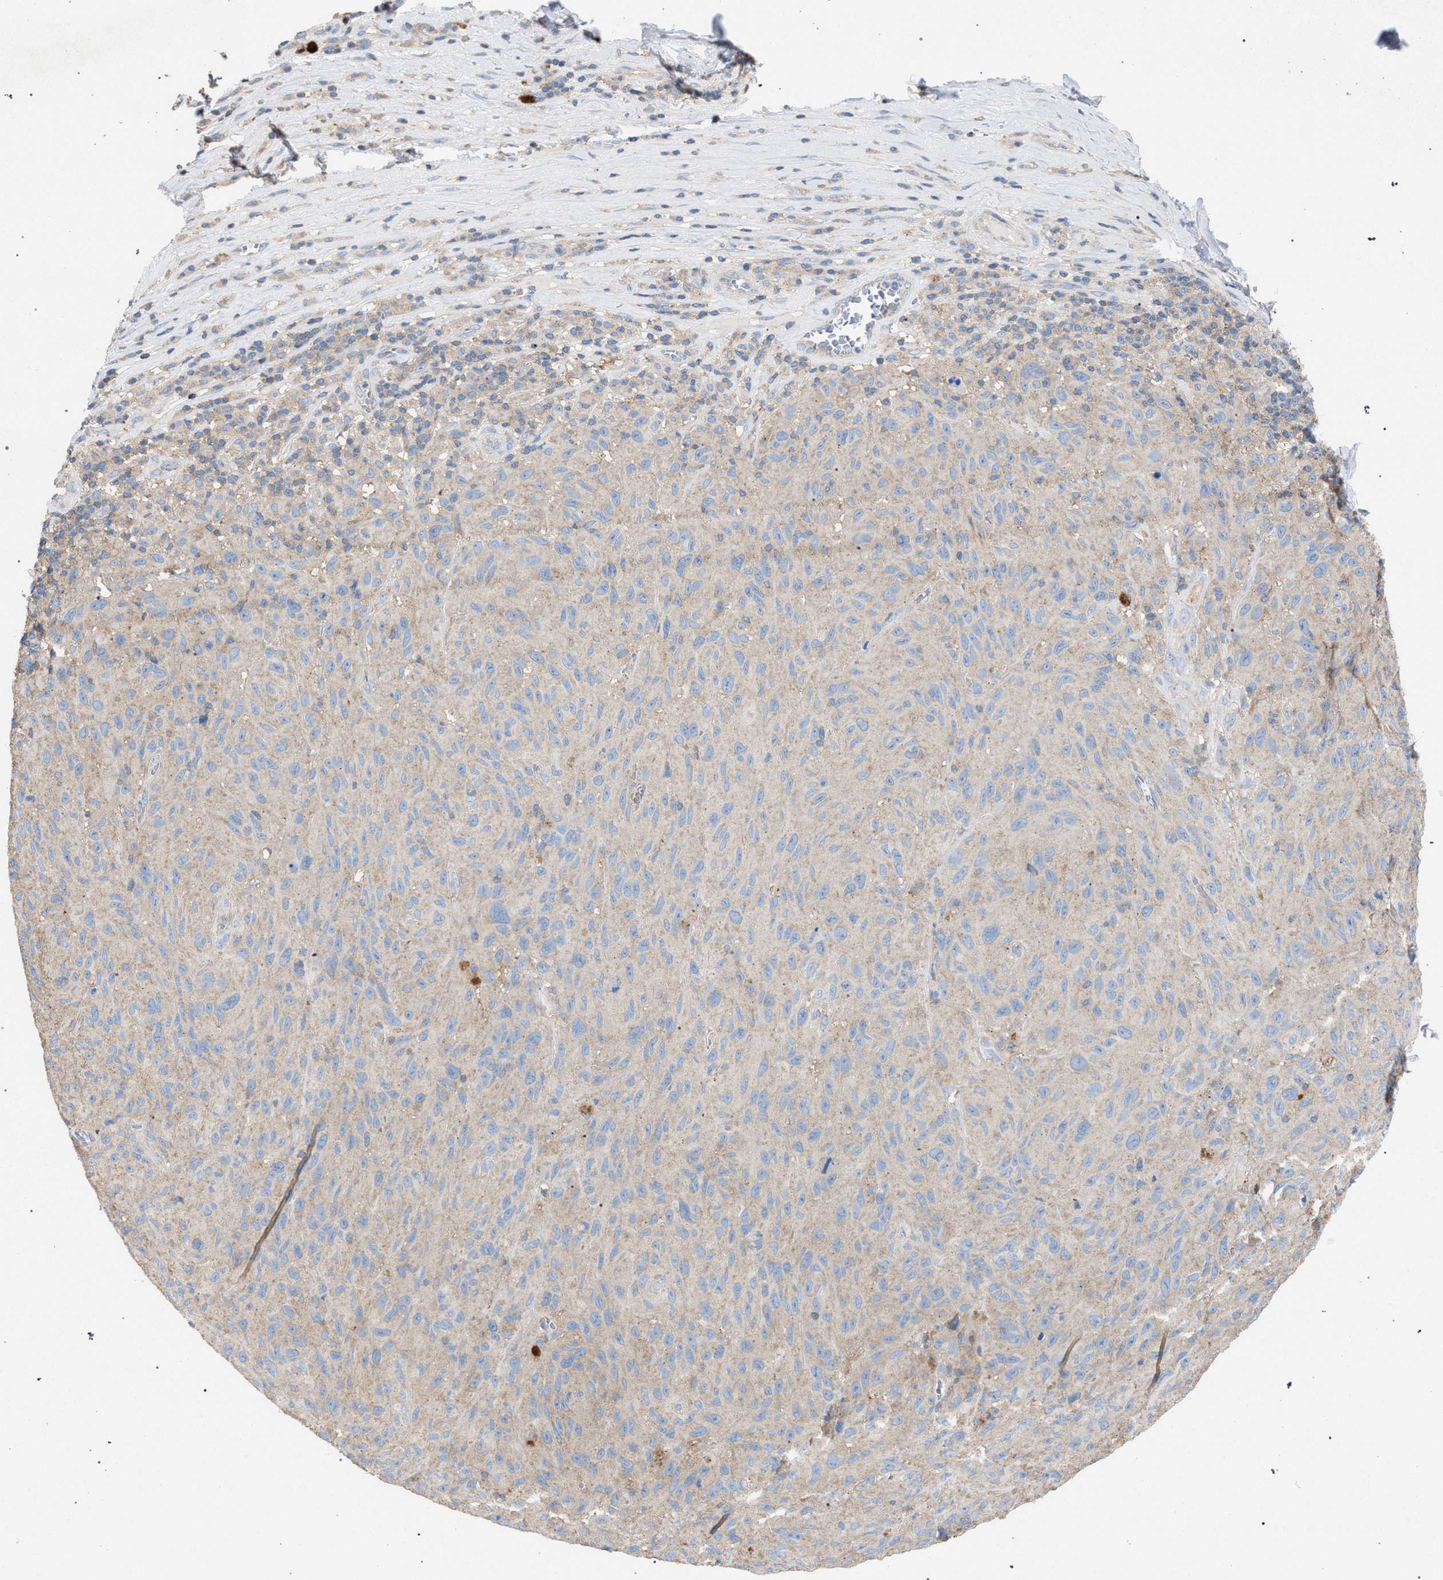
{"staining": {"intensity": "negative", "quantity": "none", "location": "none"}, "tissue": "melanoma", "cell_type": "Tumor cells", "image_type": "cancer", "snomed": [{"axis": "morphology", "description": "Malignant melanoma, NOS"}, {"axis": "topography", "description": "Skin"}], "caption": "Tumor cells show no significant staining in malignant melanoma.", "gene": "VPS13A", "patient": {"sex": "male", "age": 66}}